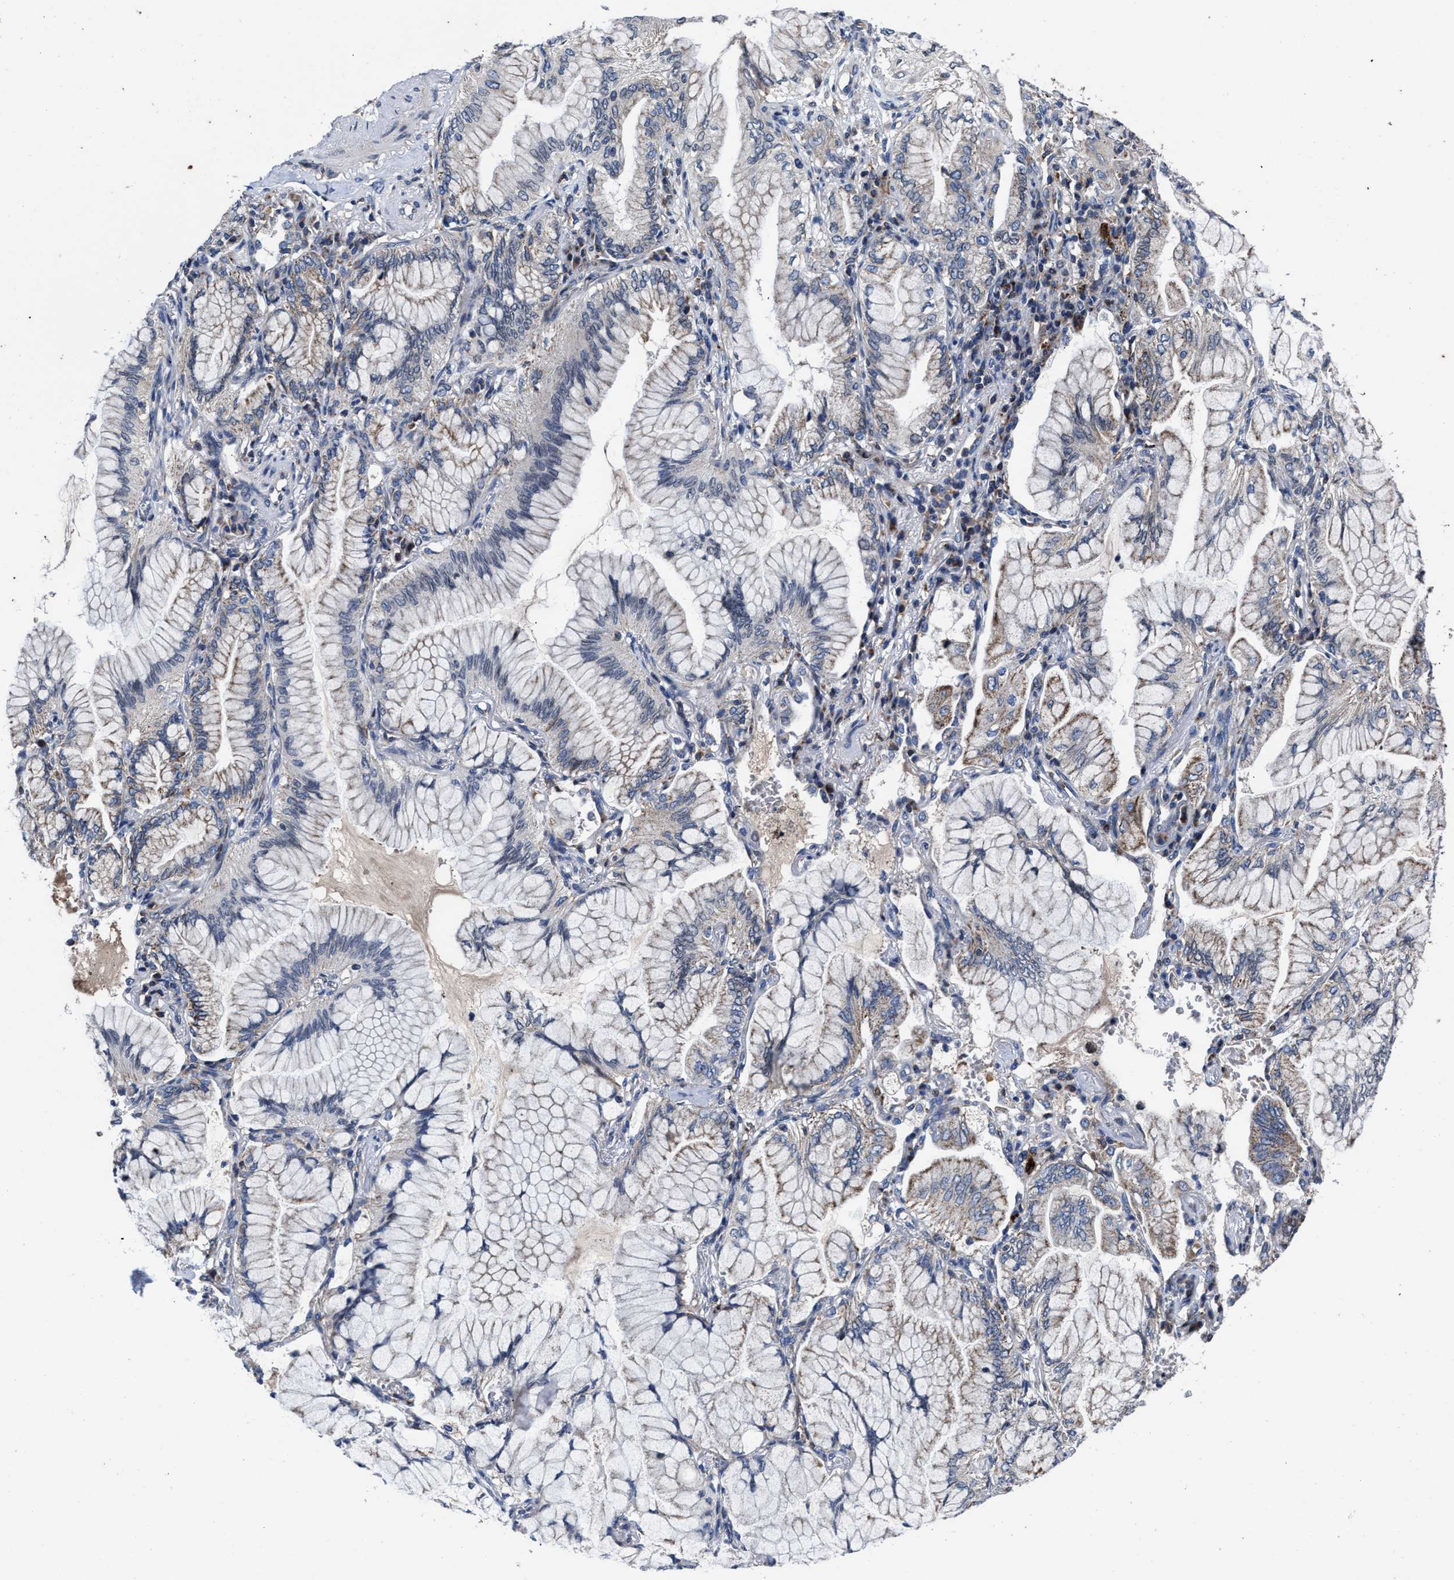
{"staining": {"intensity": "weak", "quantity": "<25%", "location": "cytoplasmic/membranous"}, "tissue": "lung cancer", "cell_type": "Tumor cells", "image_type": "cancer", "snomed": [{"axis": "morphology", "description": "Adenocarcinoma, NOS"}, {"axis": "topography", "description": "Lung"}], "caption": "Tumor cells are negative for protein expression in human adenocarcinoma (lung). The staining is performed using DAB (3,3'-diaminobenzidine) brown chromogen with nuclei counter-stained in using hematoxylin.", "gene": "CACNA1D", "patient": {"sex": "female", "age": 70}}